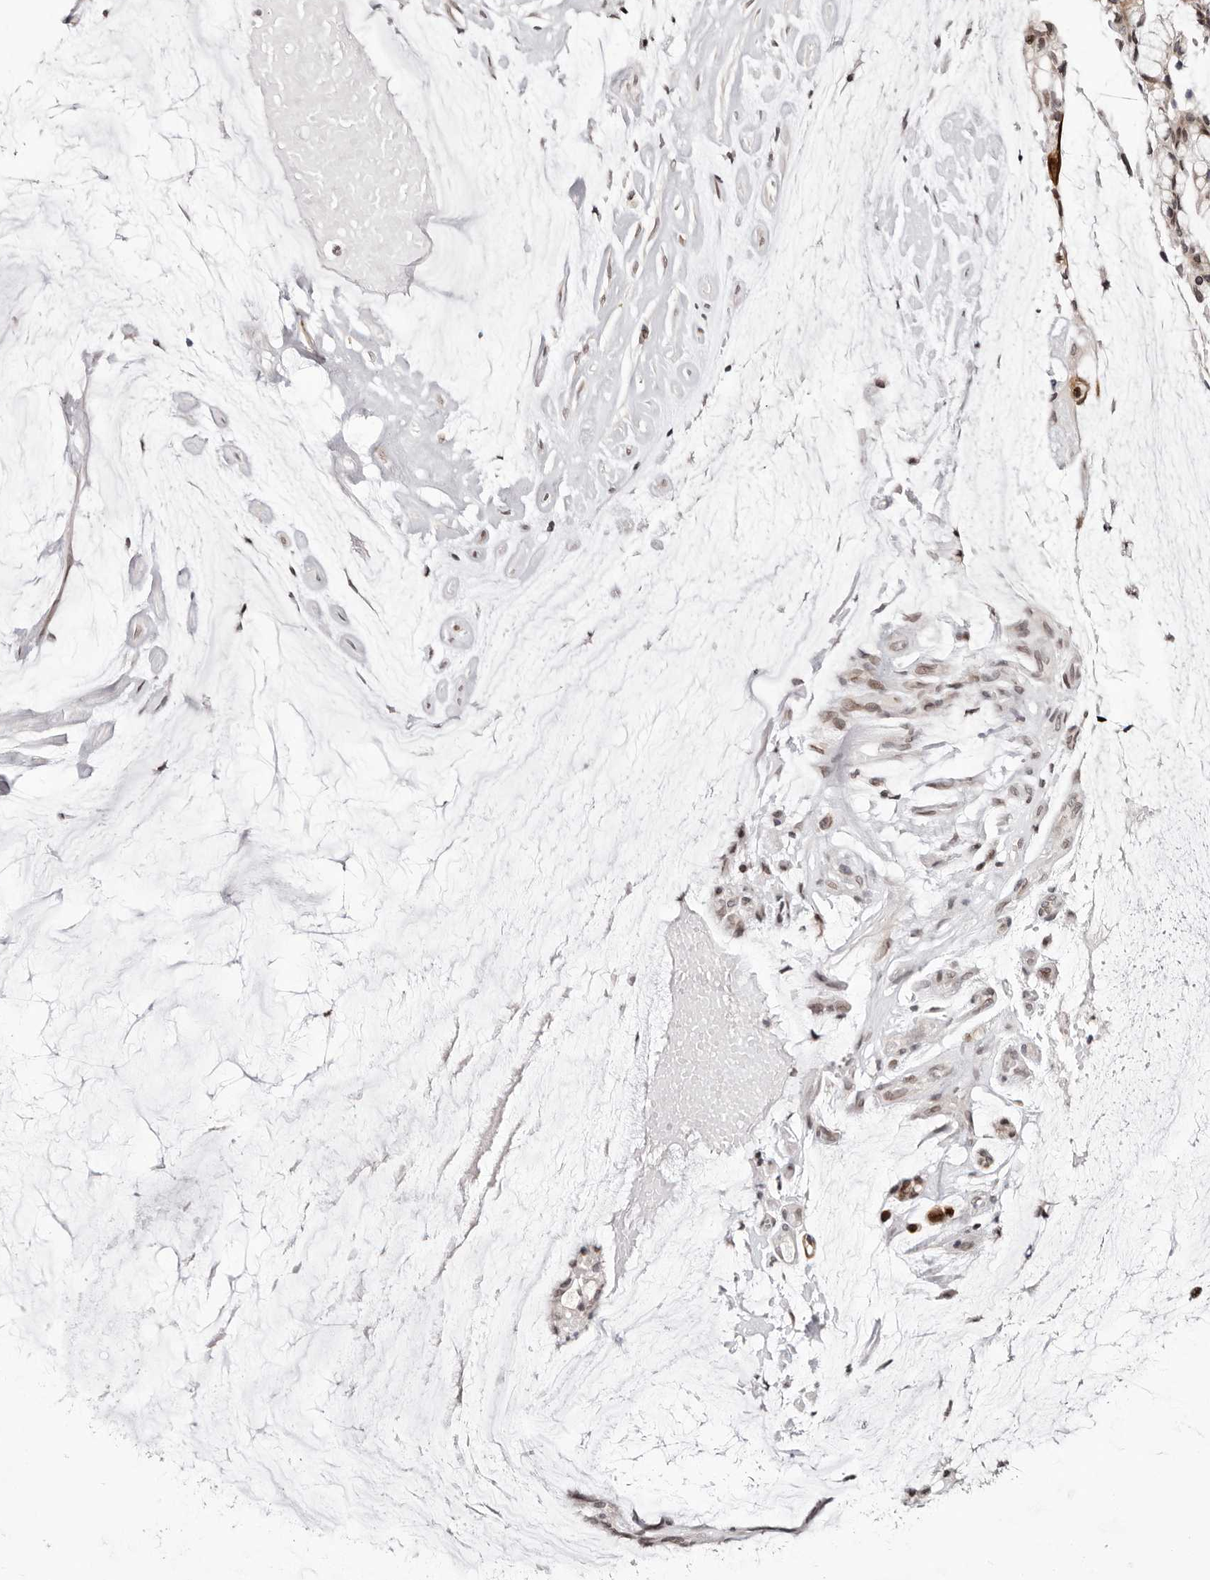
{"staining": {"intensity": "moderate", "quantity": "25%-75%", "location": "nuclear"}, "tissue": "ovarian cancer", "cell_type": "Tumor cells", "image_type": "cancer", "snomed": [{"axis": "morphology", "description": "Cystadenocarcinoma, mucinous, NOS"}, {"axis": "topography", "description": "Ovary"}], "caption": "Ovarian mucinous cystadenocarcinoma was stained to show a protein in brown. There is medium levels of moderate nuclear staining in approximately 25%-75% of tumor cells.", "gene": "NUP153", "patient": {"sex": "female", "age": 39}}